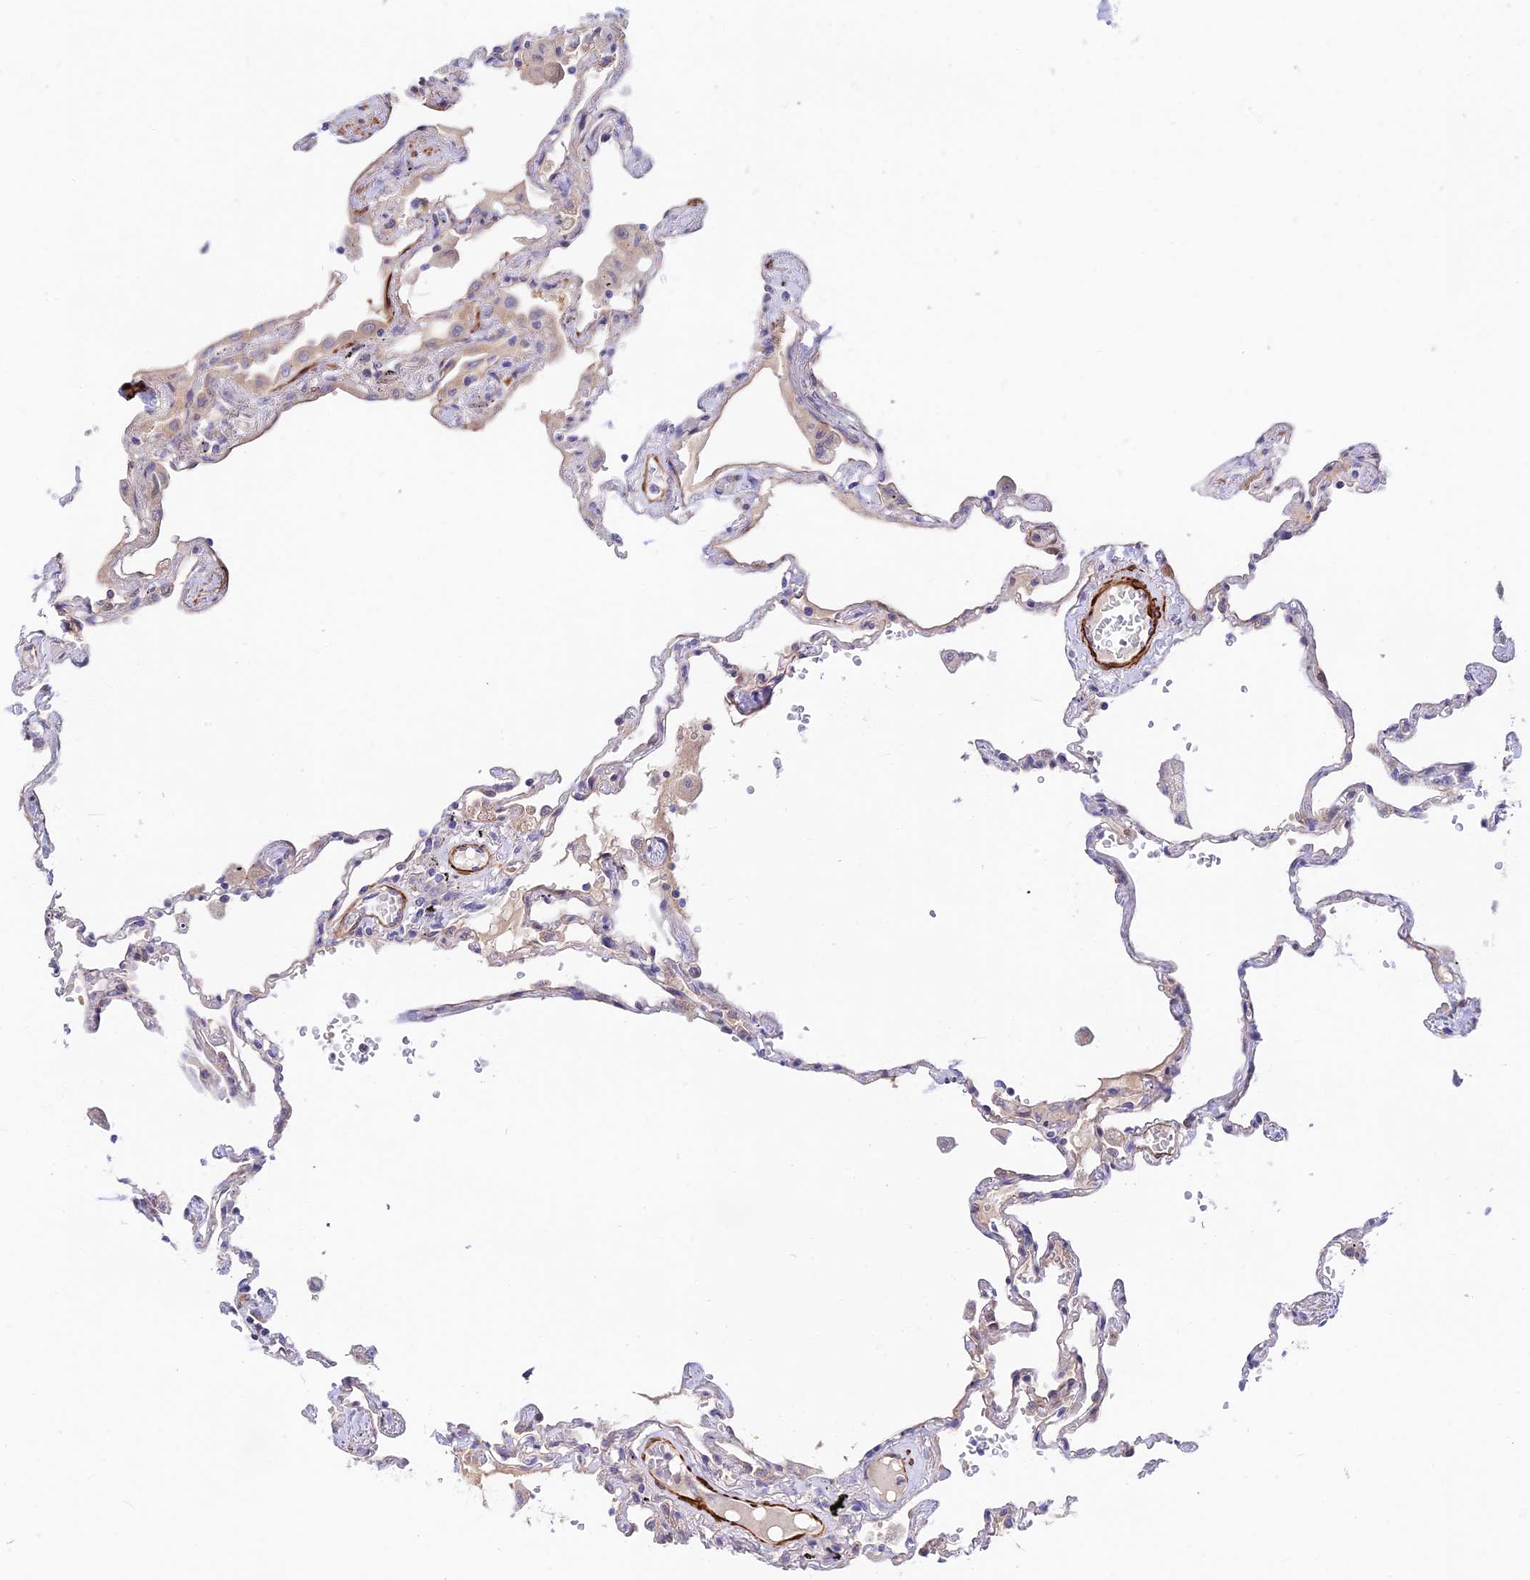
{"staining": {"intensity": "weak", "quantity": "25%-75%", "location": "cytoplasmic/membranous"}, "tissue": "lung", "cell_type": "Alveolar cells", "image_type": "normal", "snomed": [{"axis": "morphology", "description": "Normal tissue, NOS"}, {"axis": "topography", "description": "Lung"}], "caption": "Immunohistochemistry (DAB (3,3'-diaminobenzidine)) staining of benign human lung demonstrates weak cytoplasmic/membranous protein expression in approximately 25%-75% of alveolar cells.", "gene": "ANKRD50", "patient": {"sex": "female", "age": 67}}